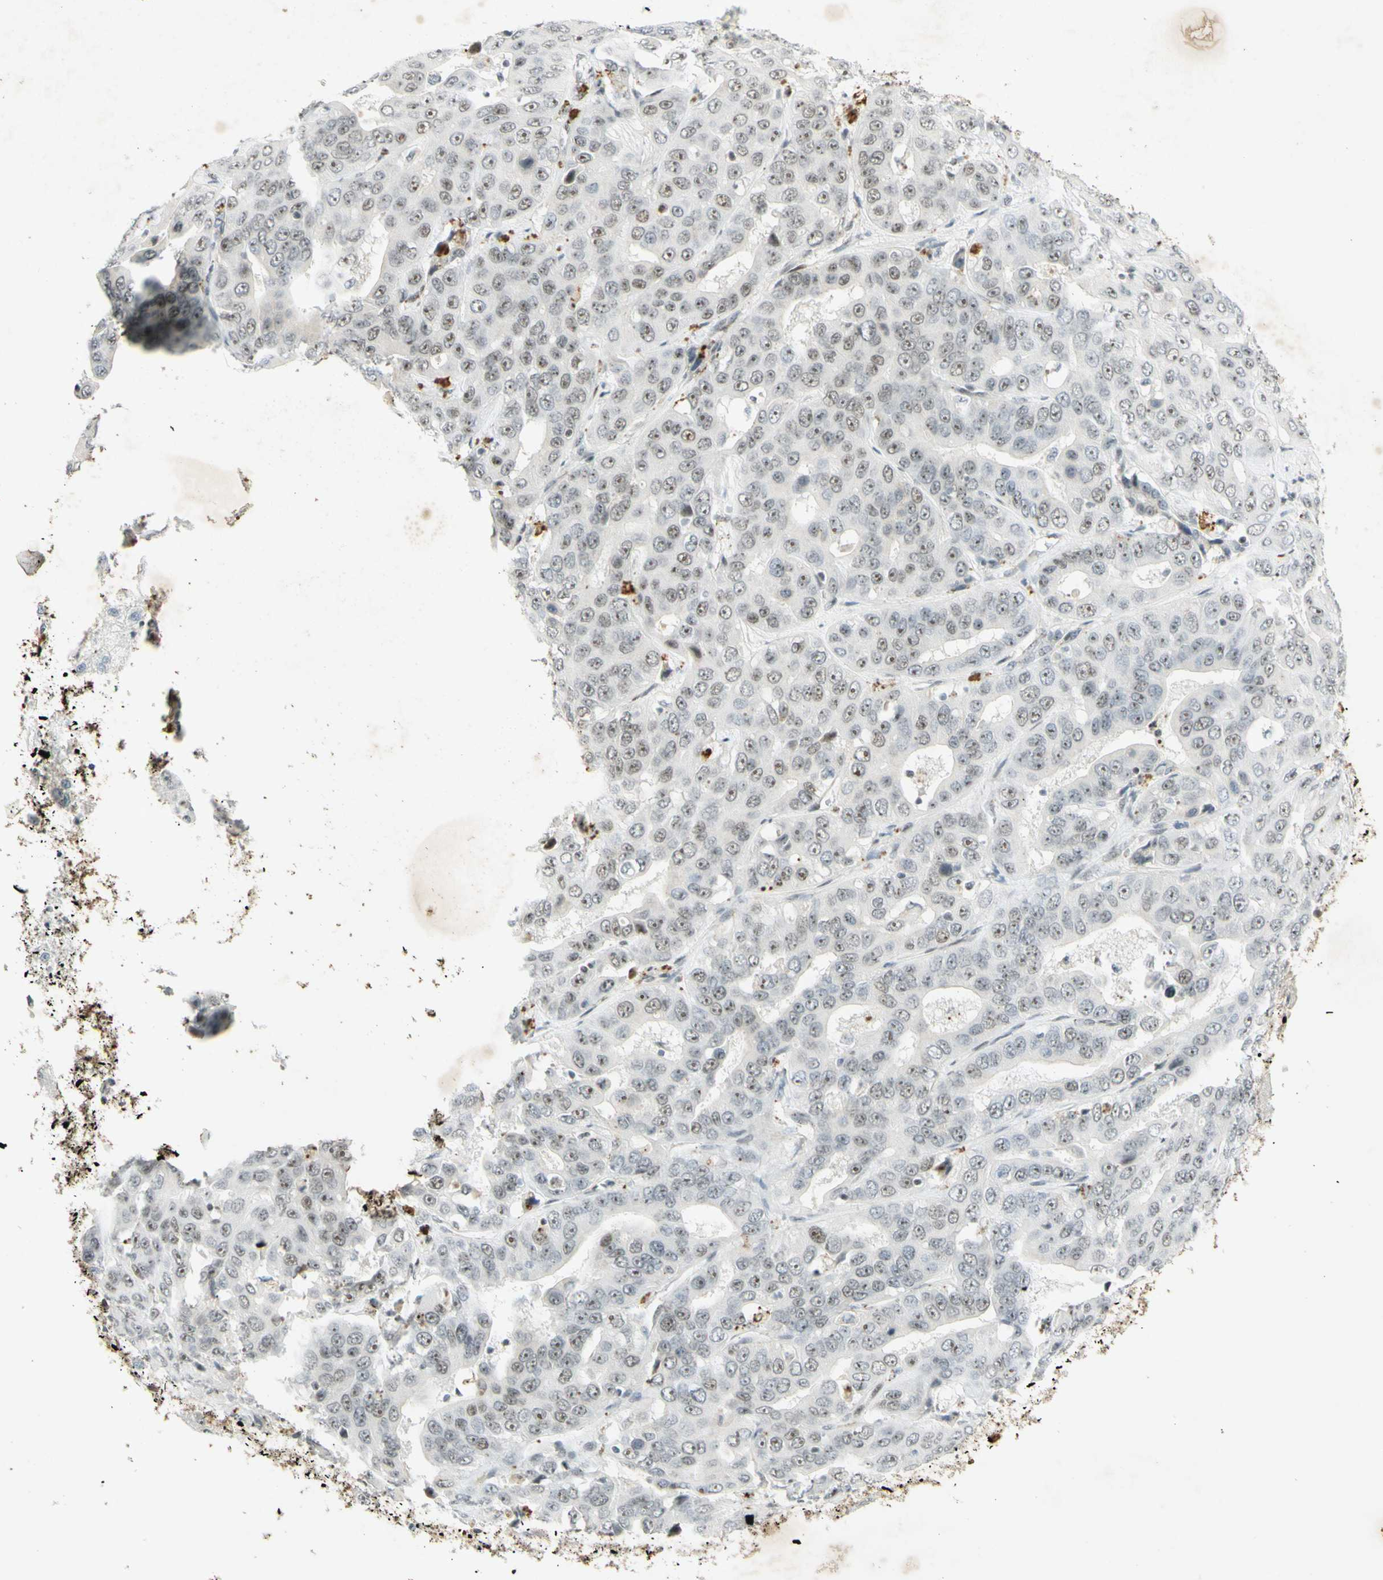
{"staining": {"intensity": "moderate", "quantity": "25%-75%", "location": "nuclear"}, "tissue": "liver cancer", "cell_type": "Tumor cells", "image_type": "cancer", "snomed": [{"axis": "morphology", "description": "Cholangiocarcinoma"}, {"axis": "topography", "description": "Liver"}], "caption": "Protein expression analysis of liver cancer (cholangiocarcinoma) demonstrates moderate nuclear staining in approximately 25%-75% of tumor cells. Ihc stains the protein in brown and the nuclei are stained blue.", "gene": "IRF1", "patient": {"sex": "female", "age": 52}}